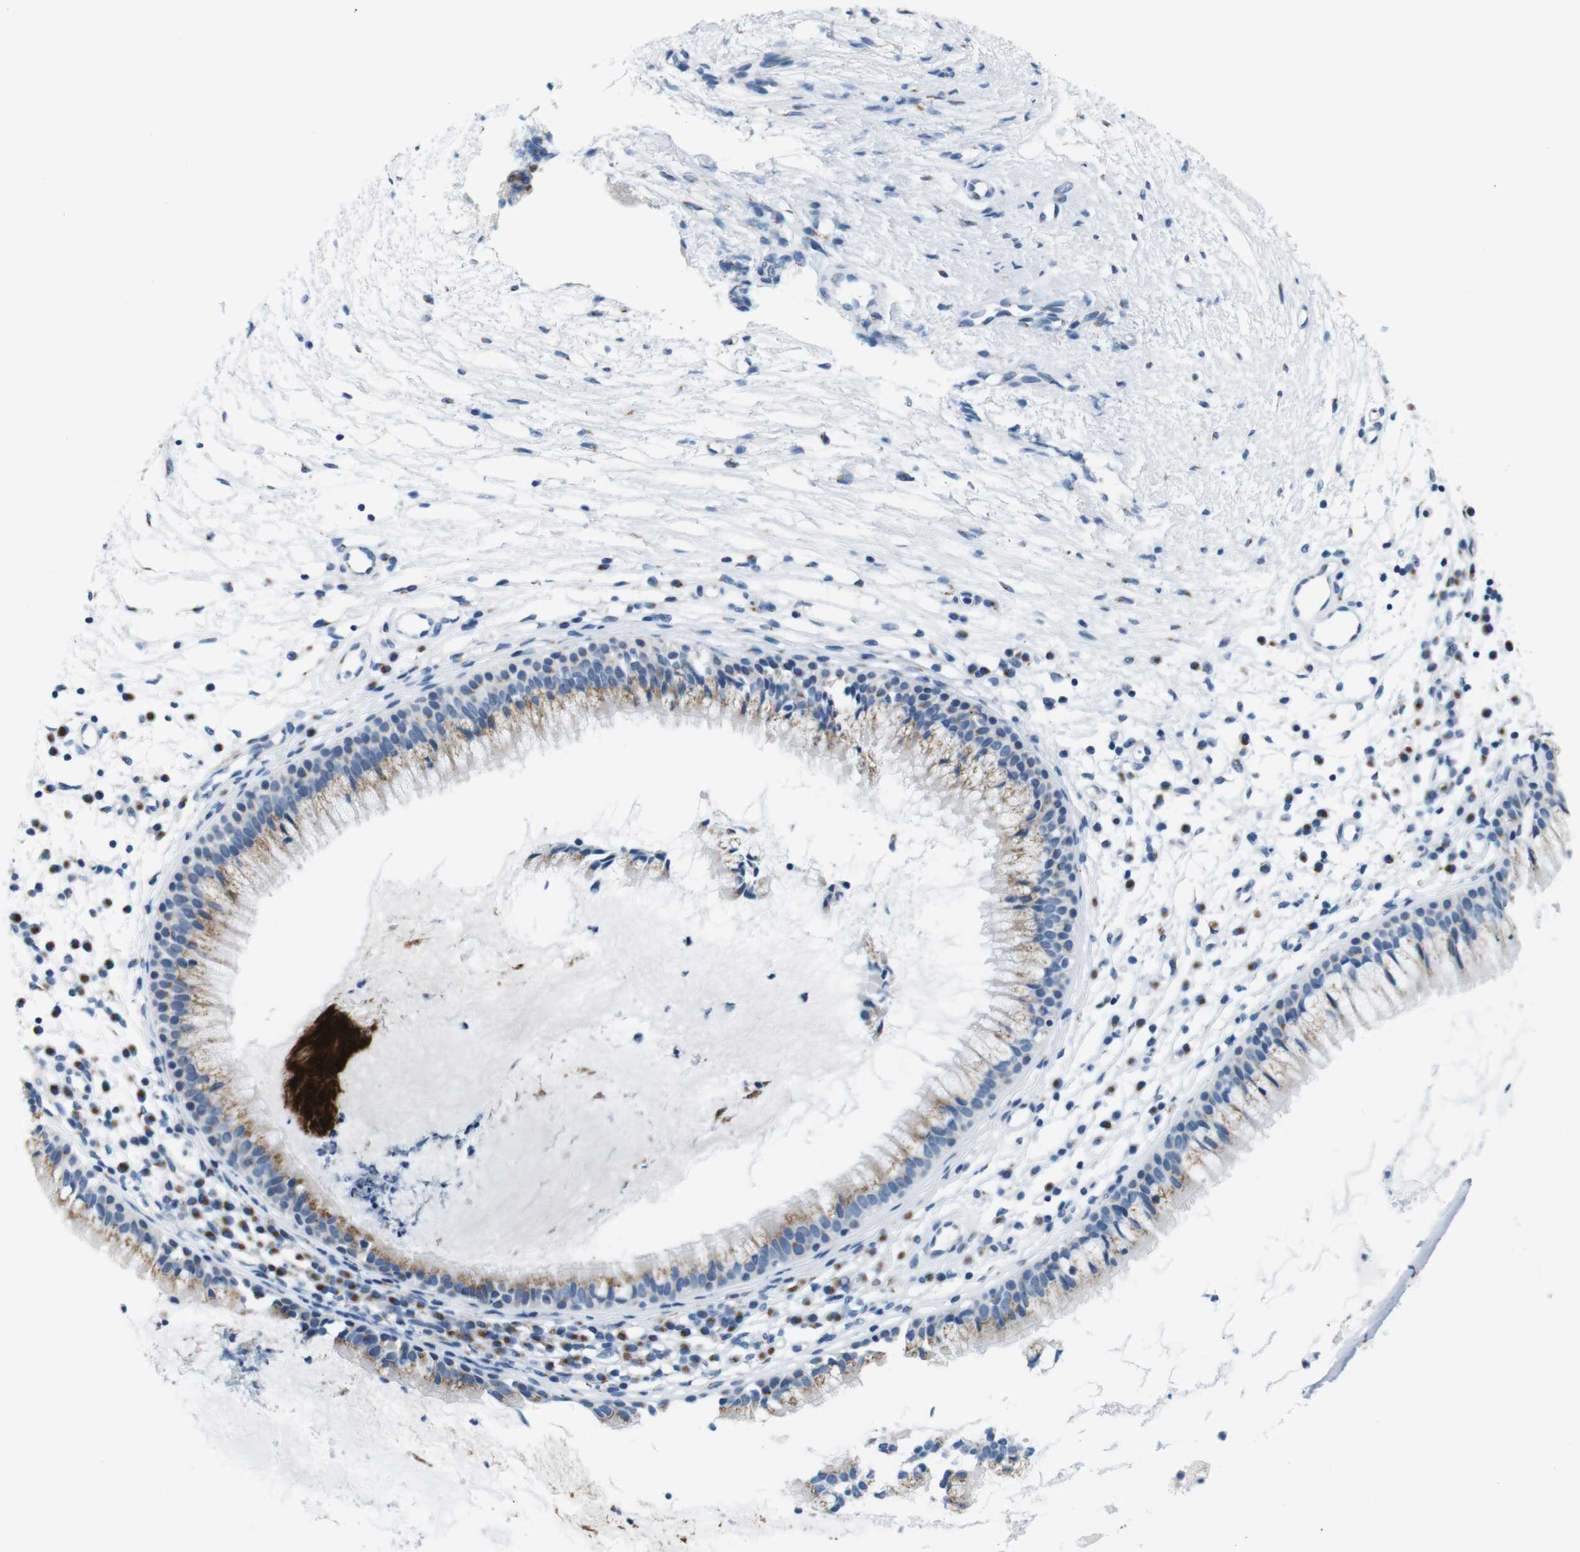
{"staining": {"intensity": "moderate", "quantity": "25%-75%", "location": "cytoplasmic/membranous"}, "tissue": "nasopharynx", "cell_type": "Respiratory epithelial cells", "image_type": "normal", "snomed": [{"axis": "morphology", "description": "Normal tissue, NOS"}, {"axis": "topography", "description": "Nasopharynx"}], "caption": "Protein staining demonstrates moderate cytoplasmic/membranous expression in about 25%-75% of respiratory epithelial cells in normal nasopharynx.", "gene": "GOLGA2", "patient": {"sex": "male", "age": 21}}